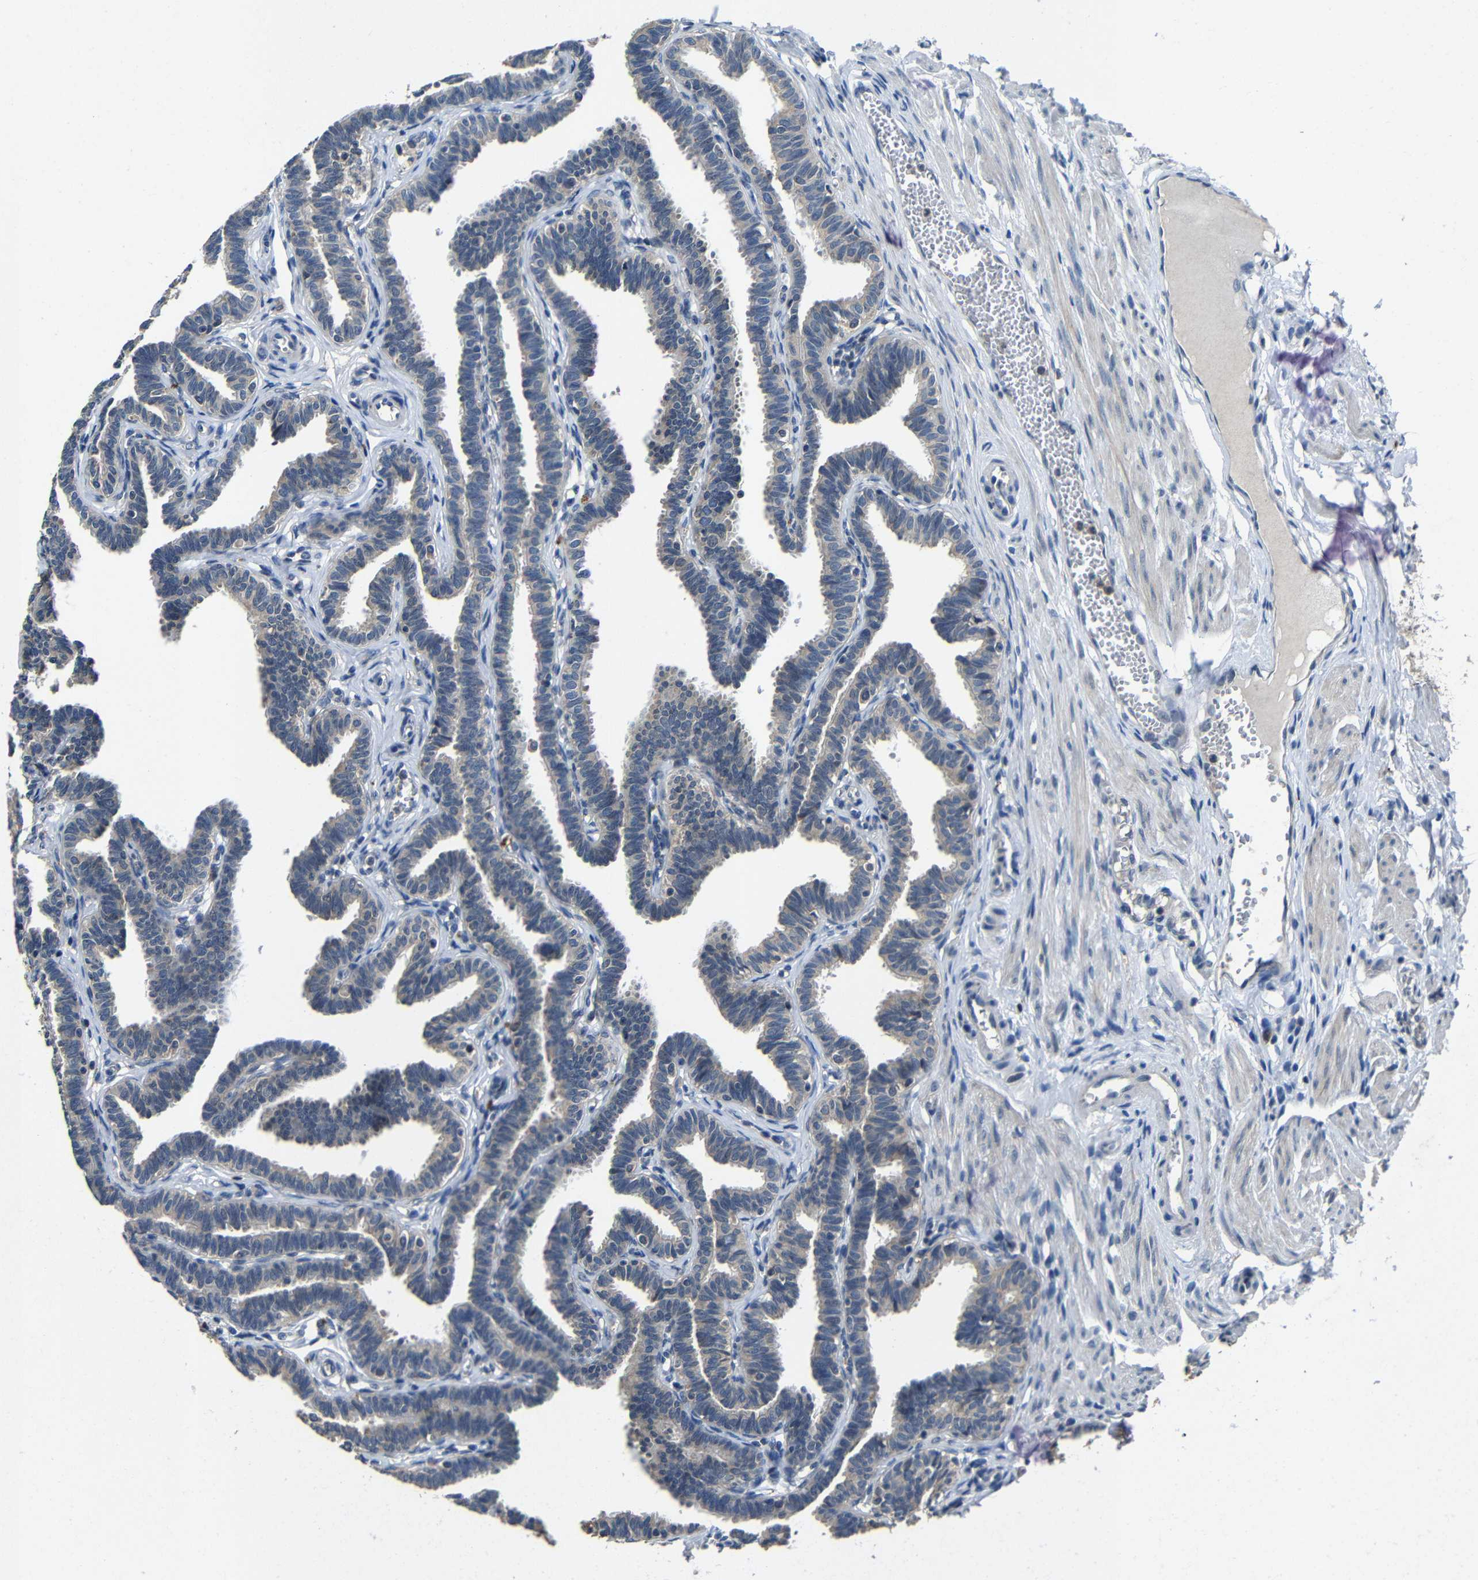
{"staining": {"intensity": "weak", "quantity": "<25%", "location": "cytoplasmic/membranous"}, "tissue": "fallopian tube", "cell_type": "Glandular cells", "image_type": "normal", "snomed": [{"axis": "morphology", "description": "Normal tissue, NOS"}, {"axis": "topography", "description": "Fallopian tube"}, {"axis": "topography", "description": "Ovary"}], "caption": "Immunohistochemistry (IHC) image of unremarkable fallopian tube: fallopian tube stained with DAB (3,3'-diaminobenzidine) demonstrates no significant protein expression in glandular cells.", "gene": "C6orf89", "patient": {"sex": "female", "age": 23}}